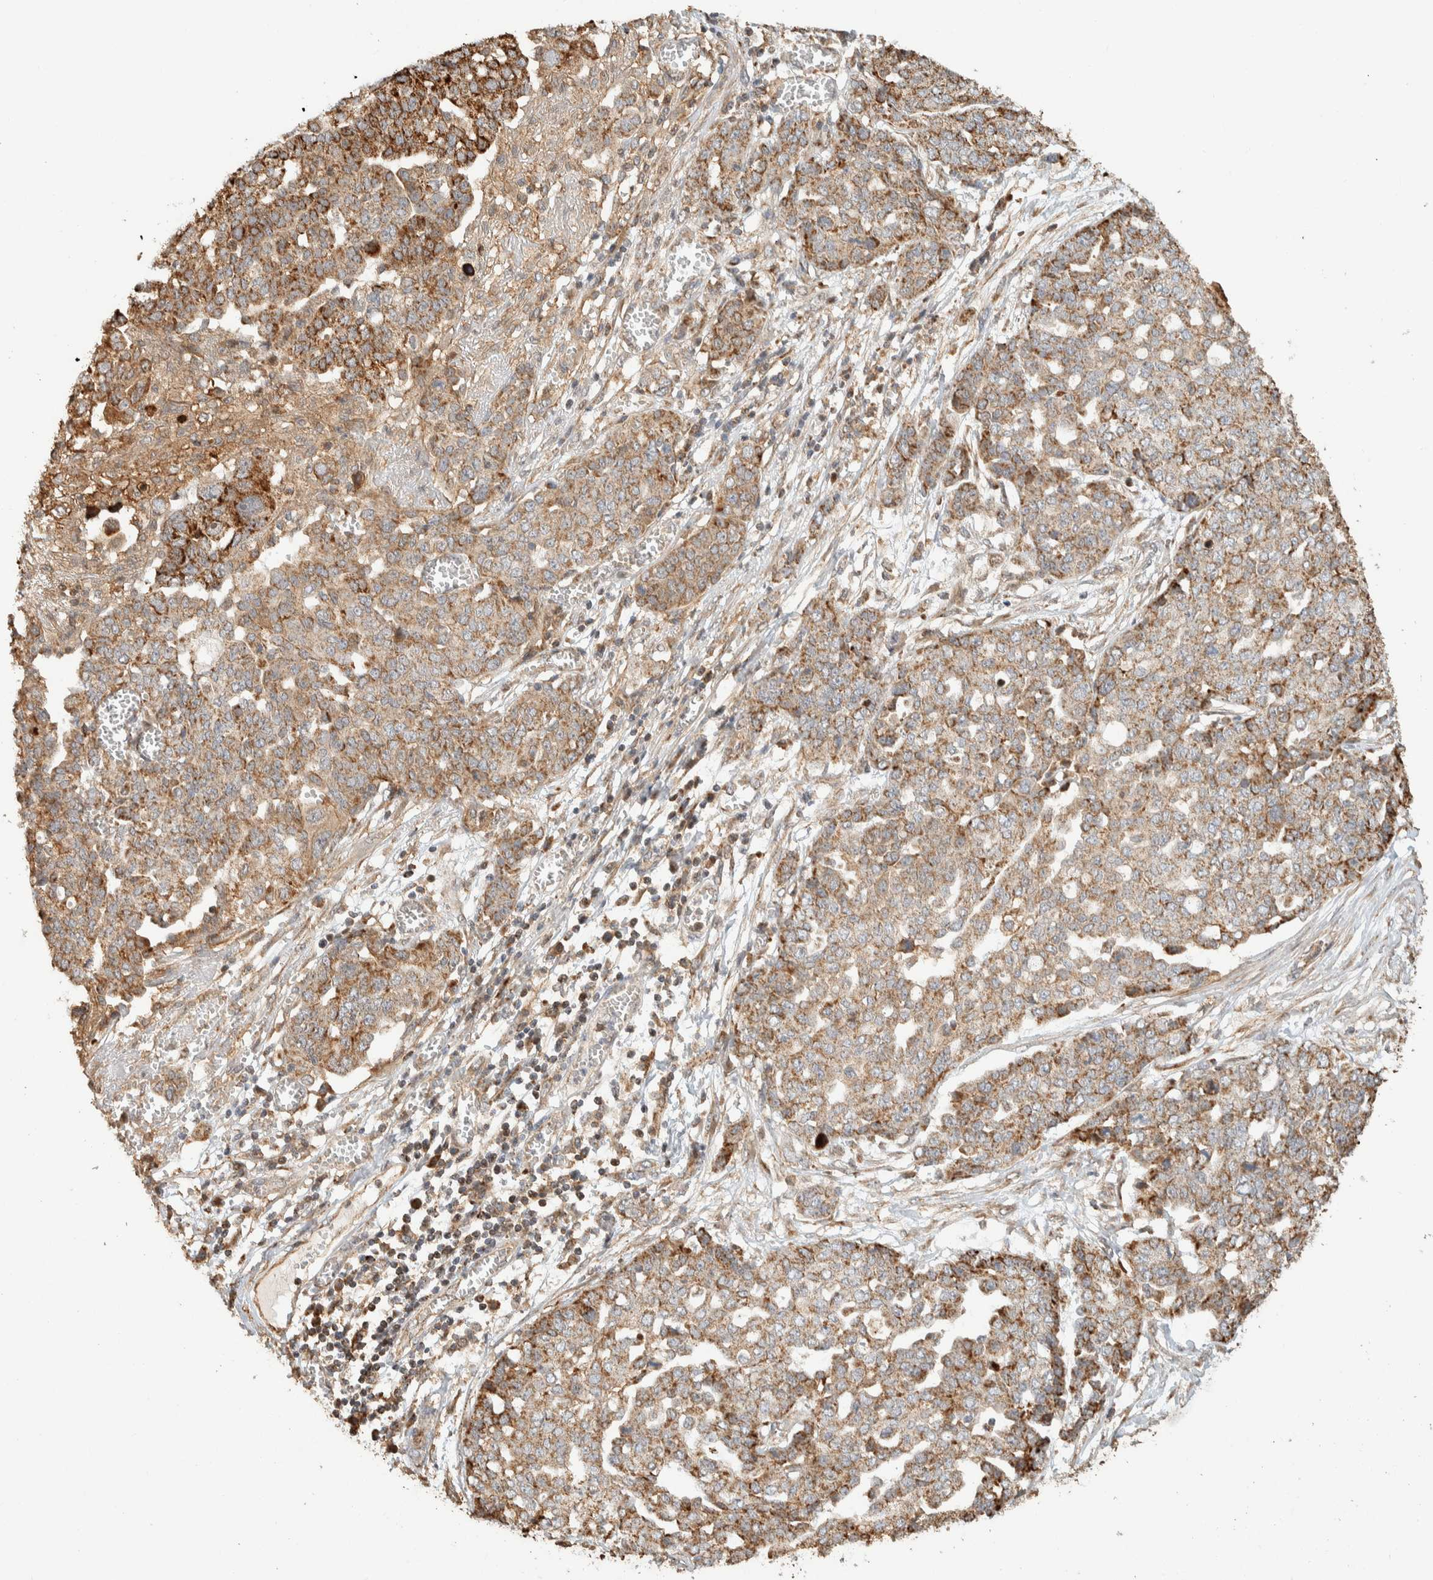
{"staining": {"intensity": "moderate", "quantity": ">75%", "location": "cytoplasmic/membranous"}, "tissue": "ovarian cancer", "cell_type": "Tumor cells", "image_type": "cancer", "snomed": [{"axis": "morphology", "description": "Cystadenocarcinoma, serous, NOS"}, {"axis": "topography", "description": "Soft tissue"}, {"axis": "topography", "description": "Ovary"}], "caption": "Immunohistochemistry (DAB (3,3'-diaminobenzidine)) staining of ovarian cancer reveals moderate cytoplasmic/membranous protein positivity in about >75% of tumor cells.", "gene": "KIF9", "patient": {"sex": "female", "age": 57}}